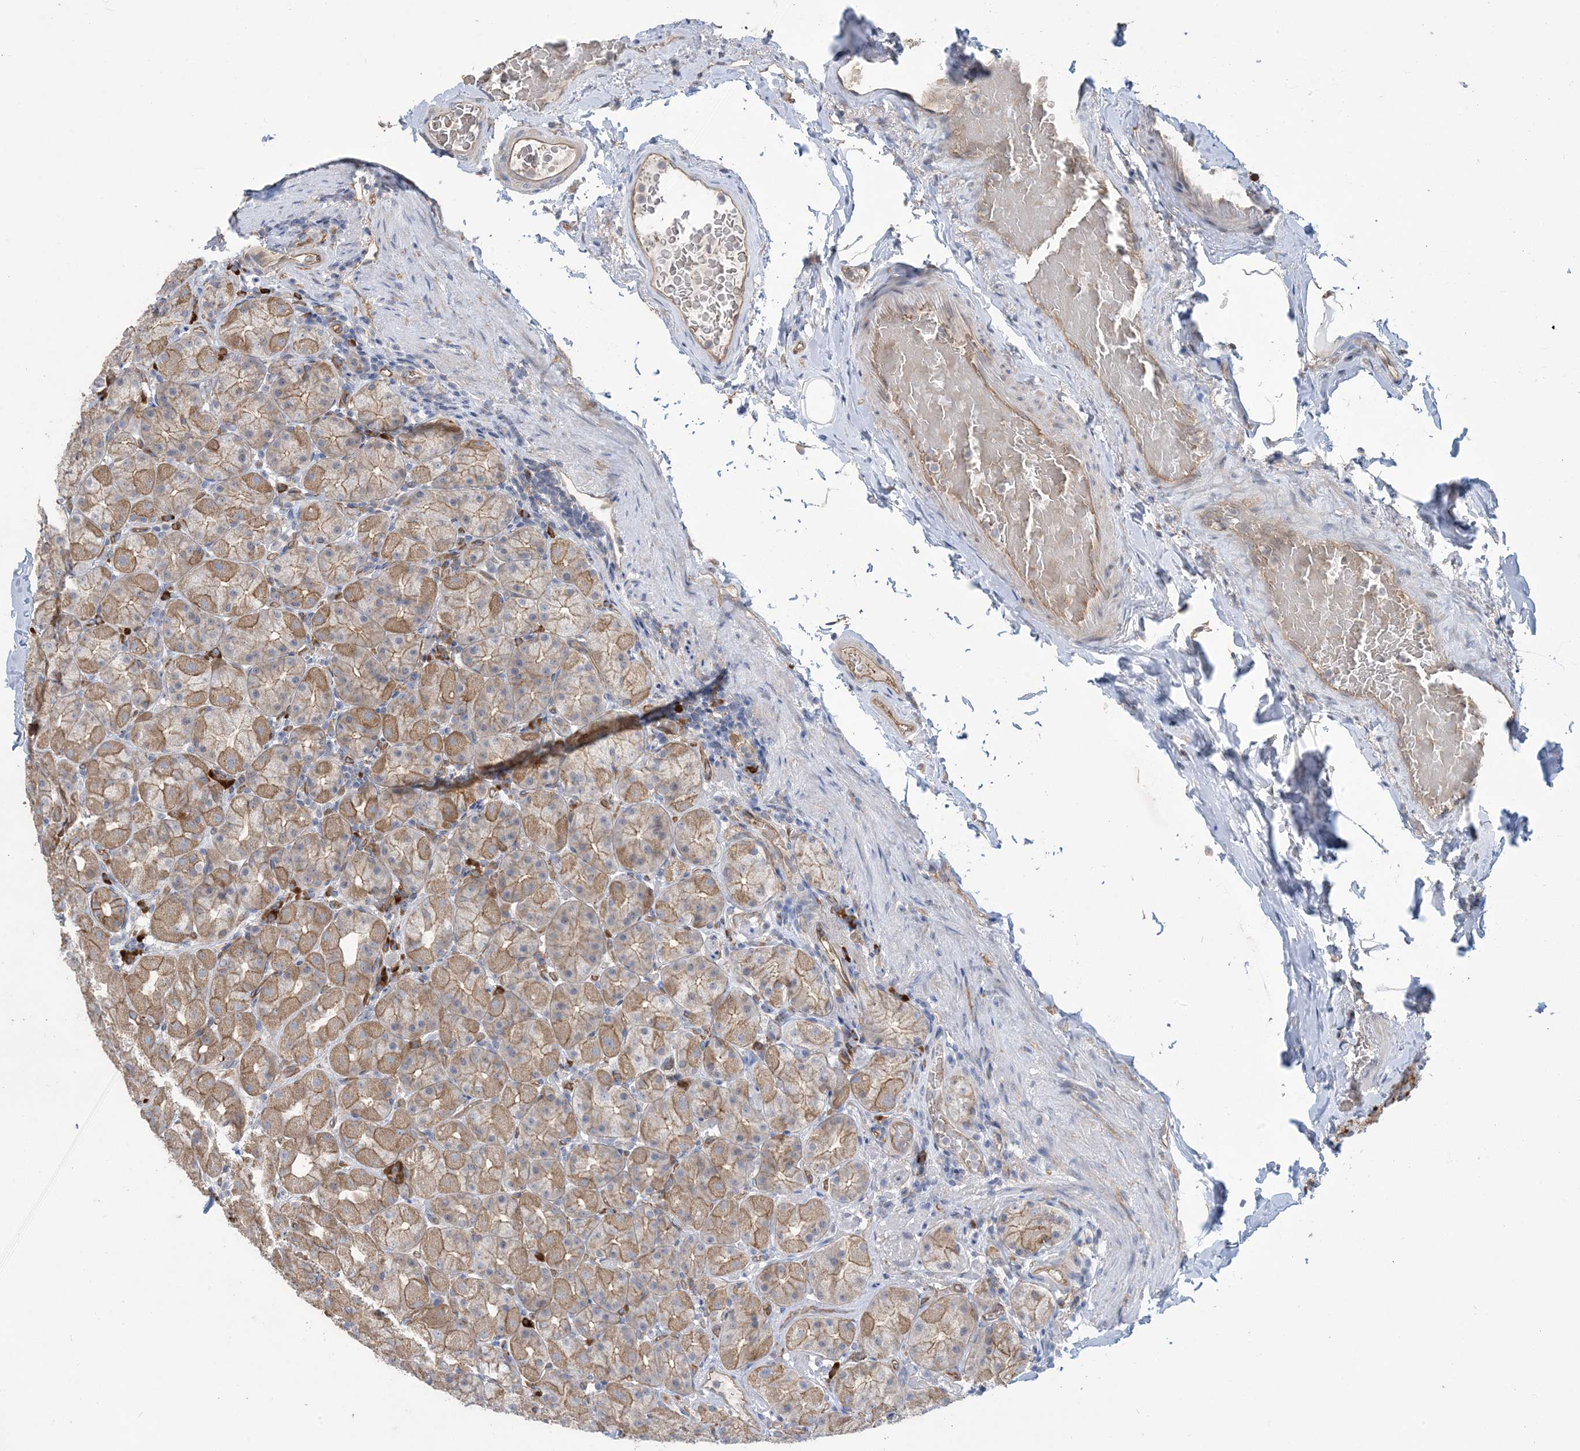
{"staining": {"intensity": "moderate", "quantity": ">75%", "location": "cytoplasmic/membranous"}, "tissue": "stomach", "cell_type": "Glandular cells", "image_type": "normal", "snomed": [{"axis": "morphology", "description": "Normal tissue, NOS"}, {"axis": "topography", "description": "Stomach, upper"}], "caption": "IHC of benign stomach displays medium levels of moderate cytoplasmic/membranous staining in approximately >75% of glandular cells.", "gene": "AOC1", "patient": {"sex": "male", "age": 68}}